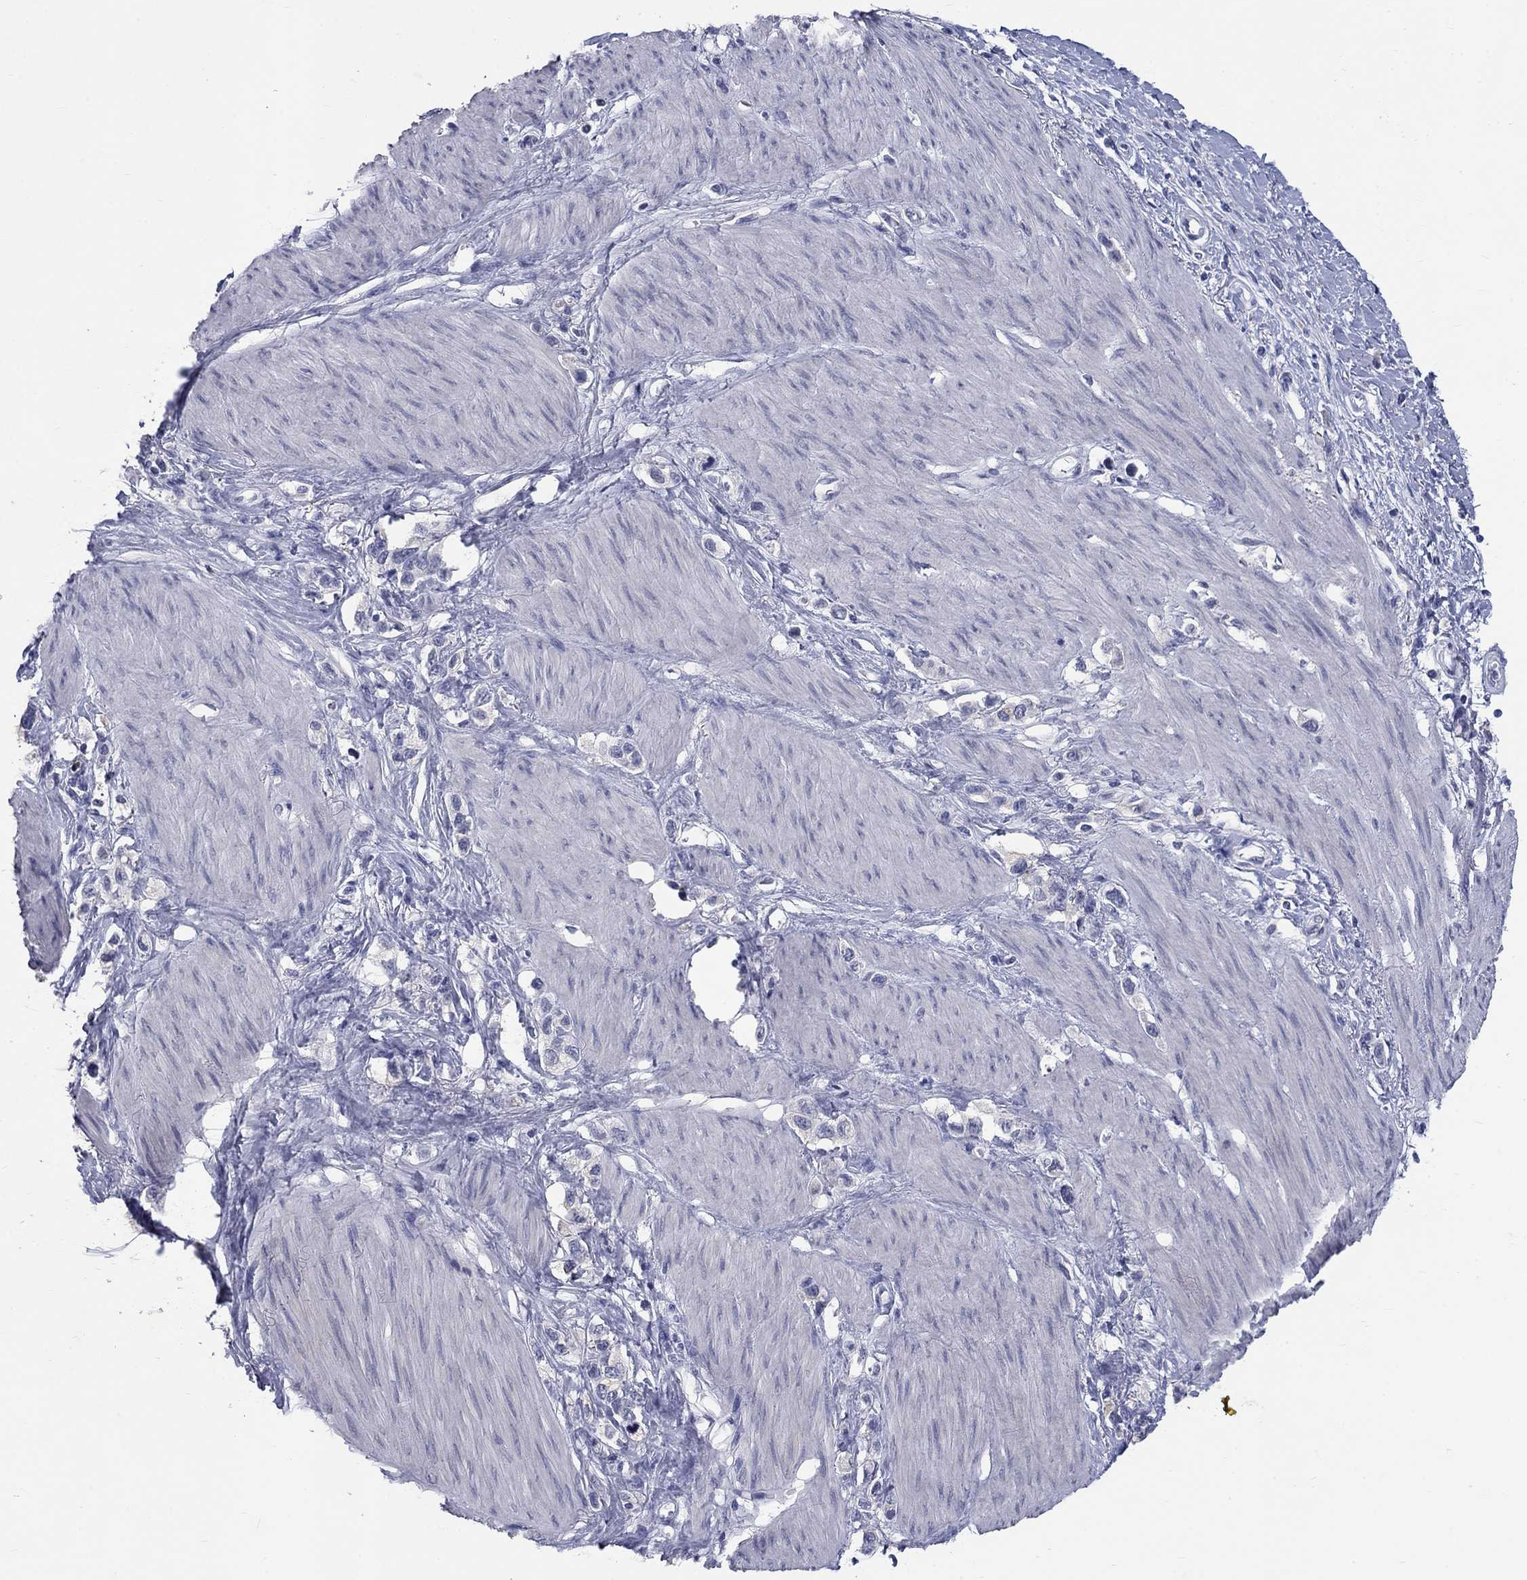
{"staining": {"intensity": "negative", "quantity": "none", "location": "none"}, "tissue": "stomach cancer", "cell_type": "Tumor cells", "image_type": "cancer", "snomed": [{"axis": "morphology", "description": "Normal tissue, NOS"}, {"axis": "morphology", "description": "Adenocarcinoma, NOS"}, {"axis": "morphology", "description": "Adenocarcinoma, High grade"}, {"axis": "topography", "description": "Stomach, upper"}, {"axis": "topography", "description": "Stomach"}], "caption": "Immunohistochemistry (IHC) of stomach adenocarcinoma (high-grade) exhibits no expression in tumor cells.", "gene": "ELAVL4", "patient": {"sex": "female", "age": 65}}